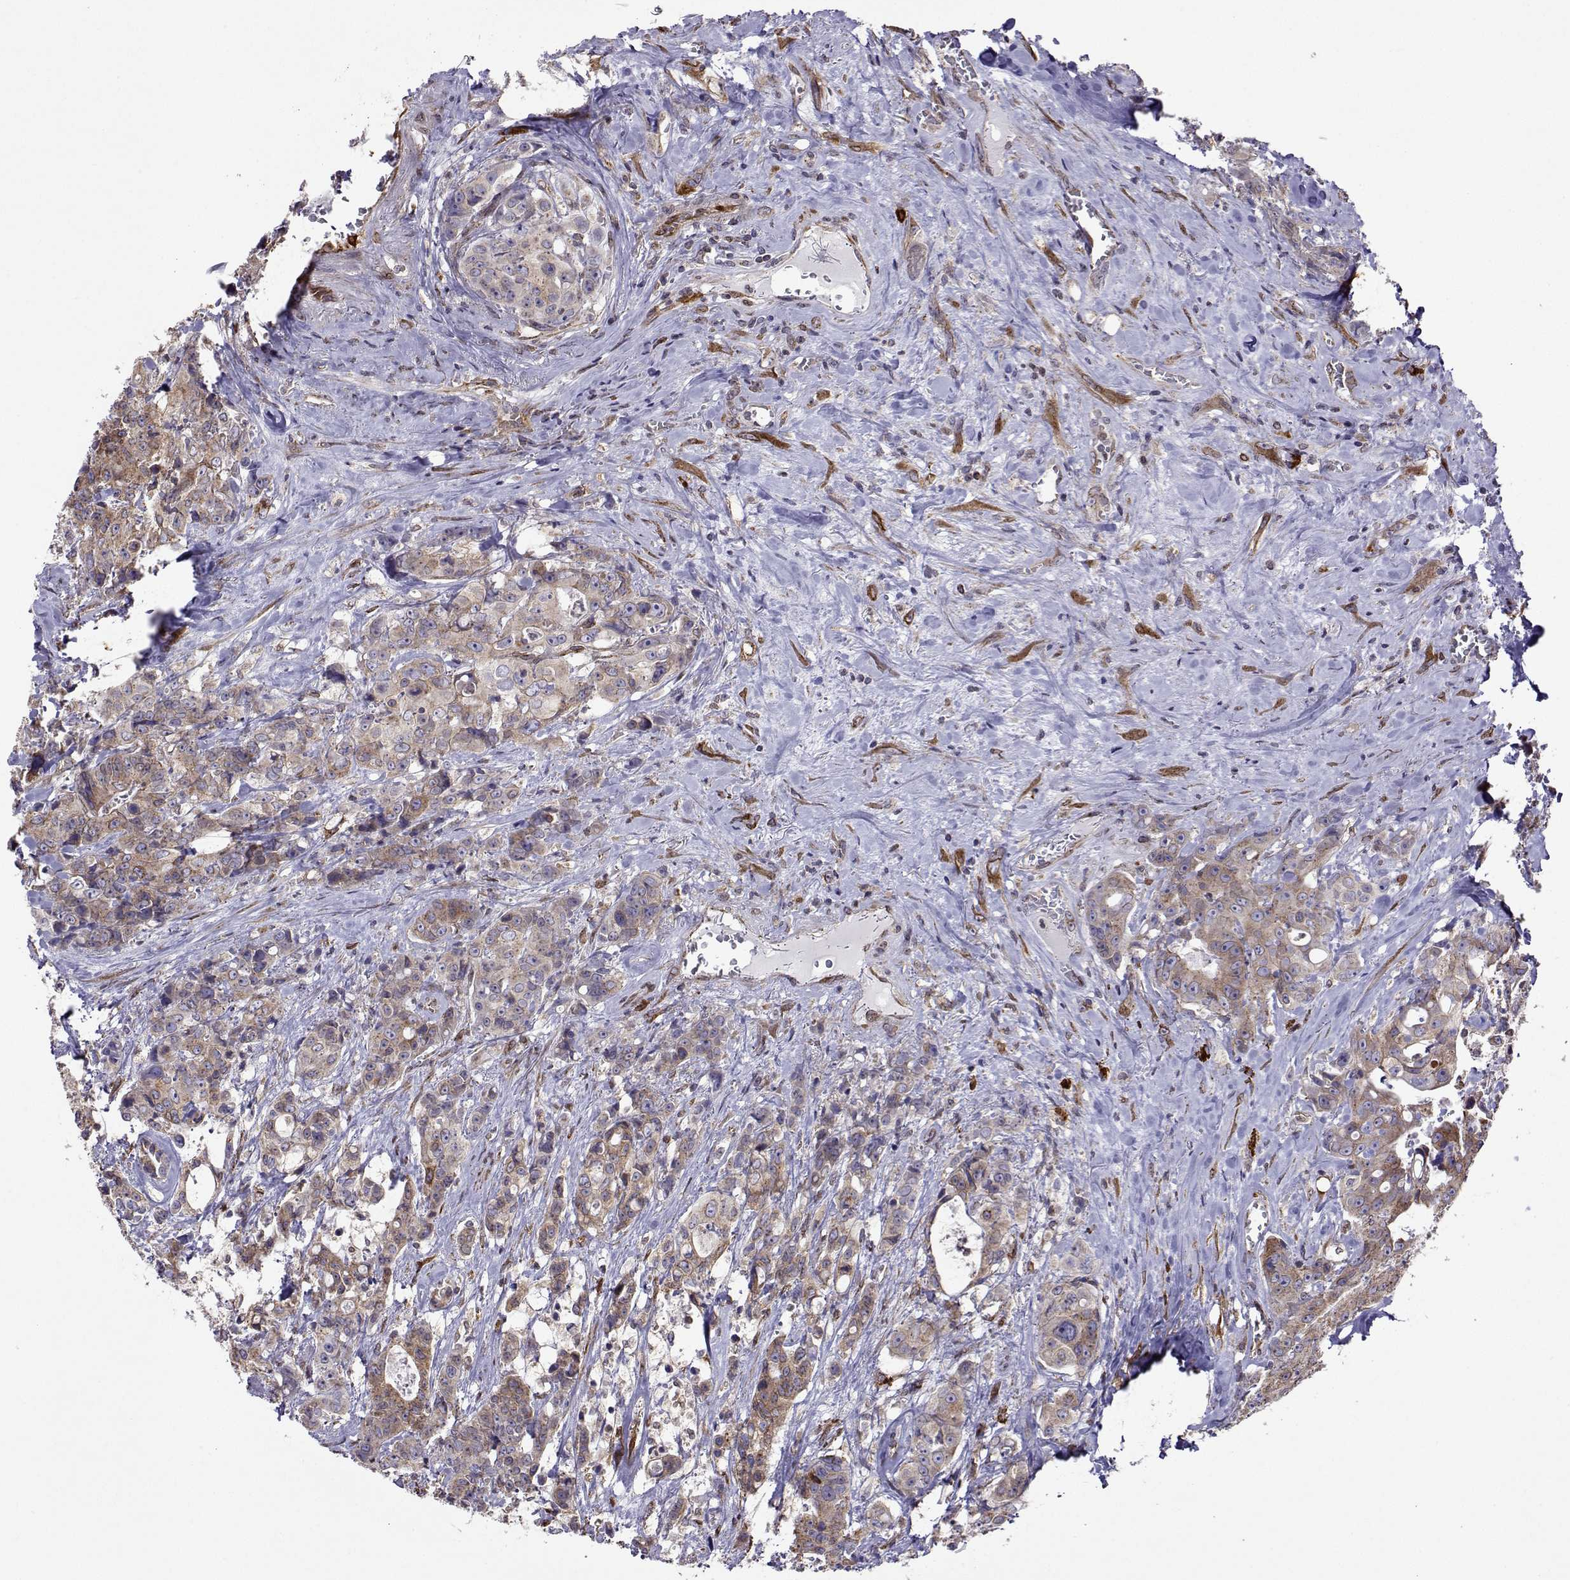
{"staining": {"intensity": "weak", "quantity": ">75%", "location": "cytoplasmic/membranous"}, "tissue": "colorectal cancer", "cell_type": "Tumor cells", "image_type": "cancer", "snomed": [{"axis": "morphology", "description": "Adenocarcinoma, NOS"}, {"axis": "topography", "description": "Rectum"}], "caption": "Weak cytoplasmic/membranous protein expression is appreciated in approximately >75% of tumor cells in colorectal cancer.", "gene": "PGRMC2", "patient": {"sex": "female", "age": 62}}